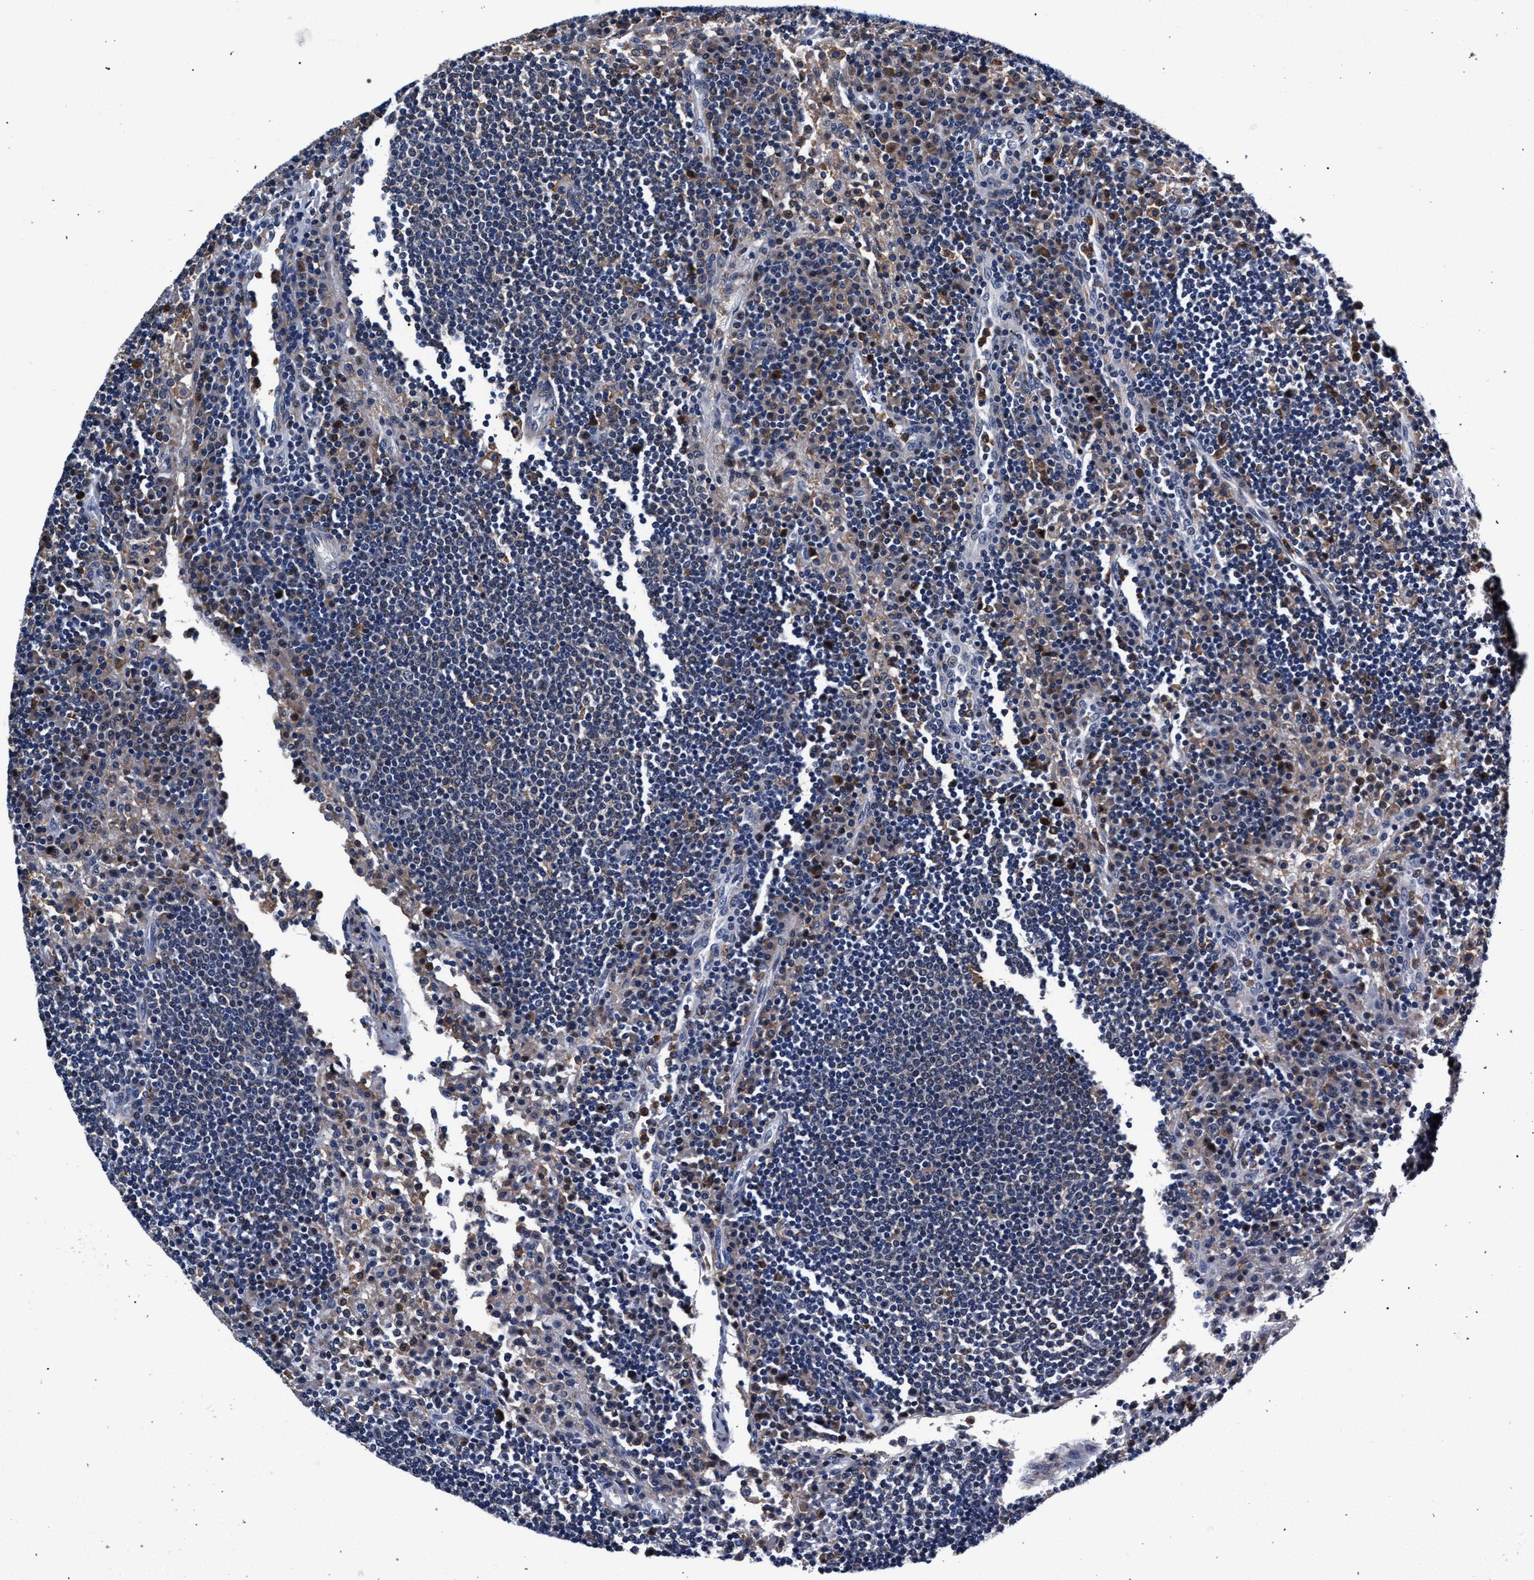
{"staining": {"intensity": "weak", "quantity": "<25%", "location": "cytoplasmic/membranous"}, "tissue": "lymph node", "cell_type": "Germinal center cells", "image_type": "normal", "snomed": [{"axis": "morphology", "description": "Normal tissue, NOS"}, {"axis": "topography", "description": "Lymph node"}], "caption": "A histopathology image of lymph node stained for a protein exhibits no brown staining in germinal center cells. (Stains: DAB (3,3'-diaminobenzidine) immunohistochemistry (IHC) with hematoxylin counter stain, Microscopy: brightfield microscopy at high magnification).", "gene": "ZNF462", "patient": {"sex": "female", "age": 53}}